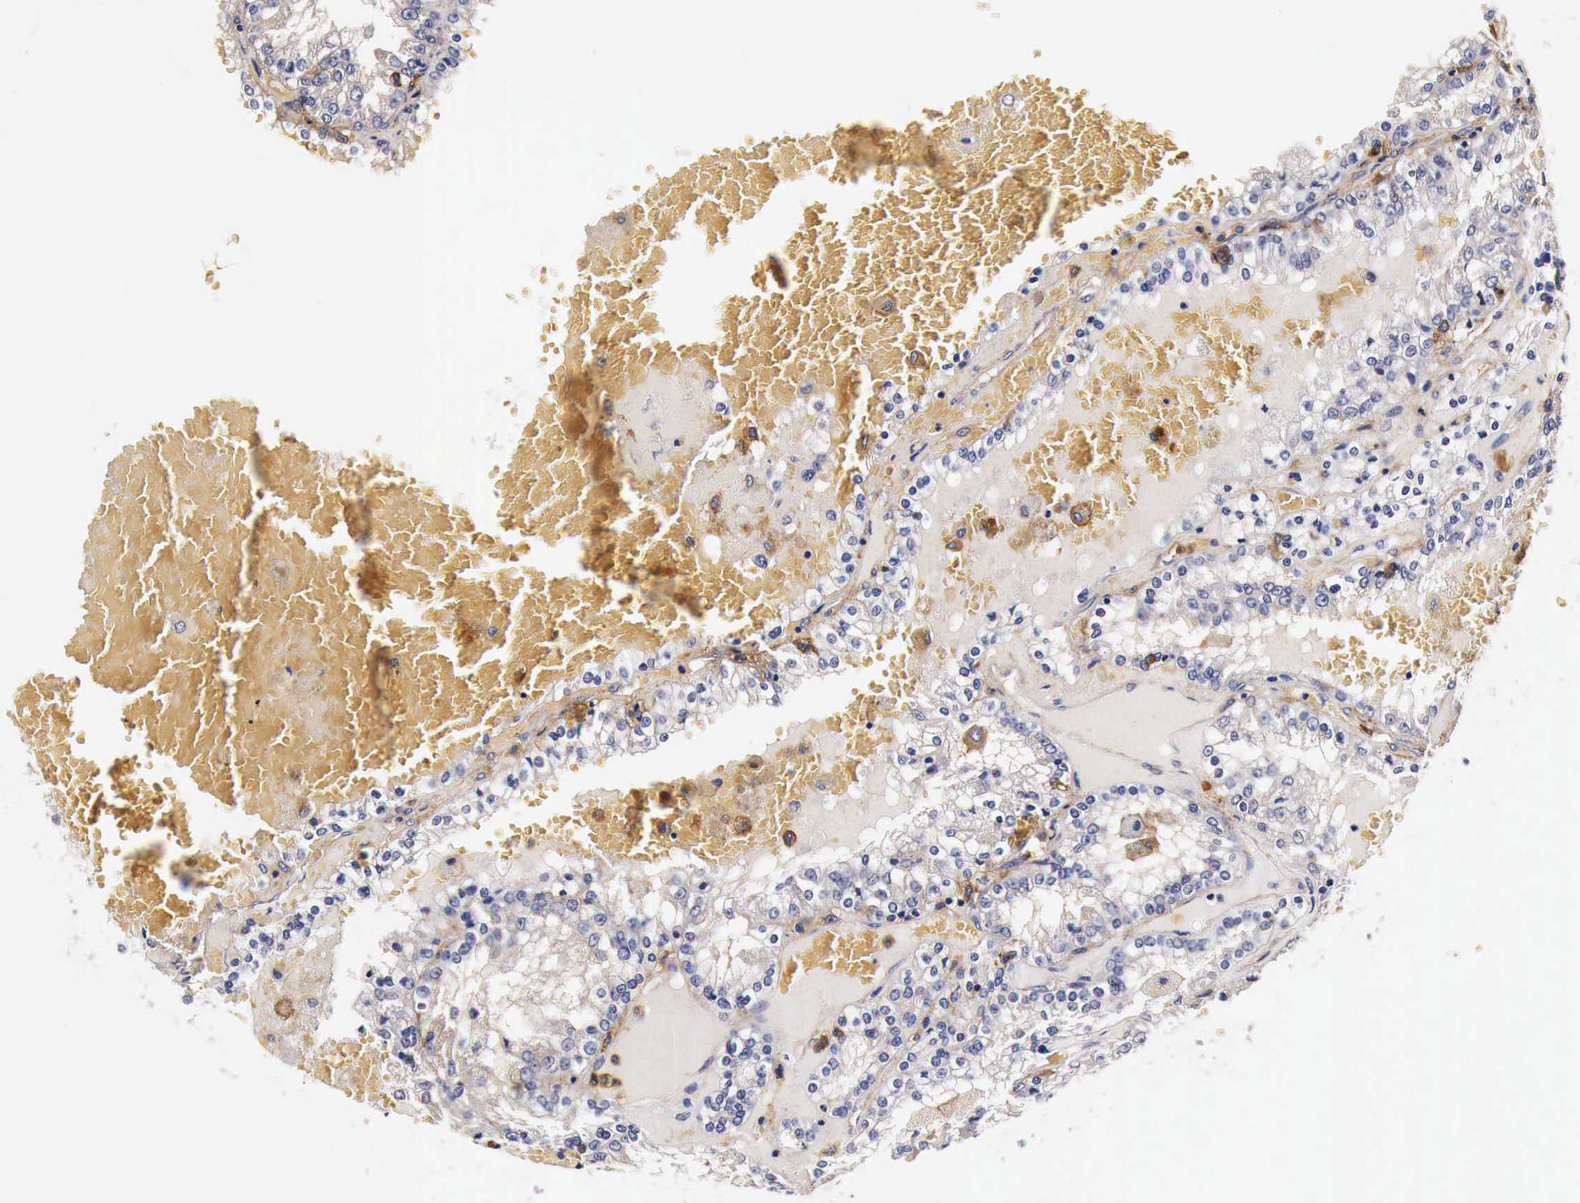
{"staining": {"intensity": "negative", "quantity": "none", "location": "none"}, "tissue": "renal cancer", "cell_type": "Tumor cells", "image_type": "cancer", "snomed": [{"axis": "morphology", "description": "Adenocarcinoma, NOS"}, {"axis": "topography", "description": "Kidney"}], "caption": "Renal cancer was stained to show a protein in brown. There is no significant expression in tumor cells.", "gene": "RP2", "patient": {"sex": "female", "age": 56}}